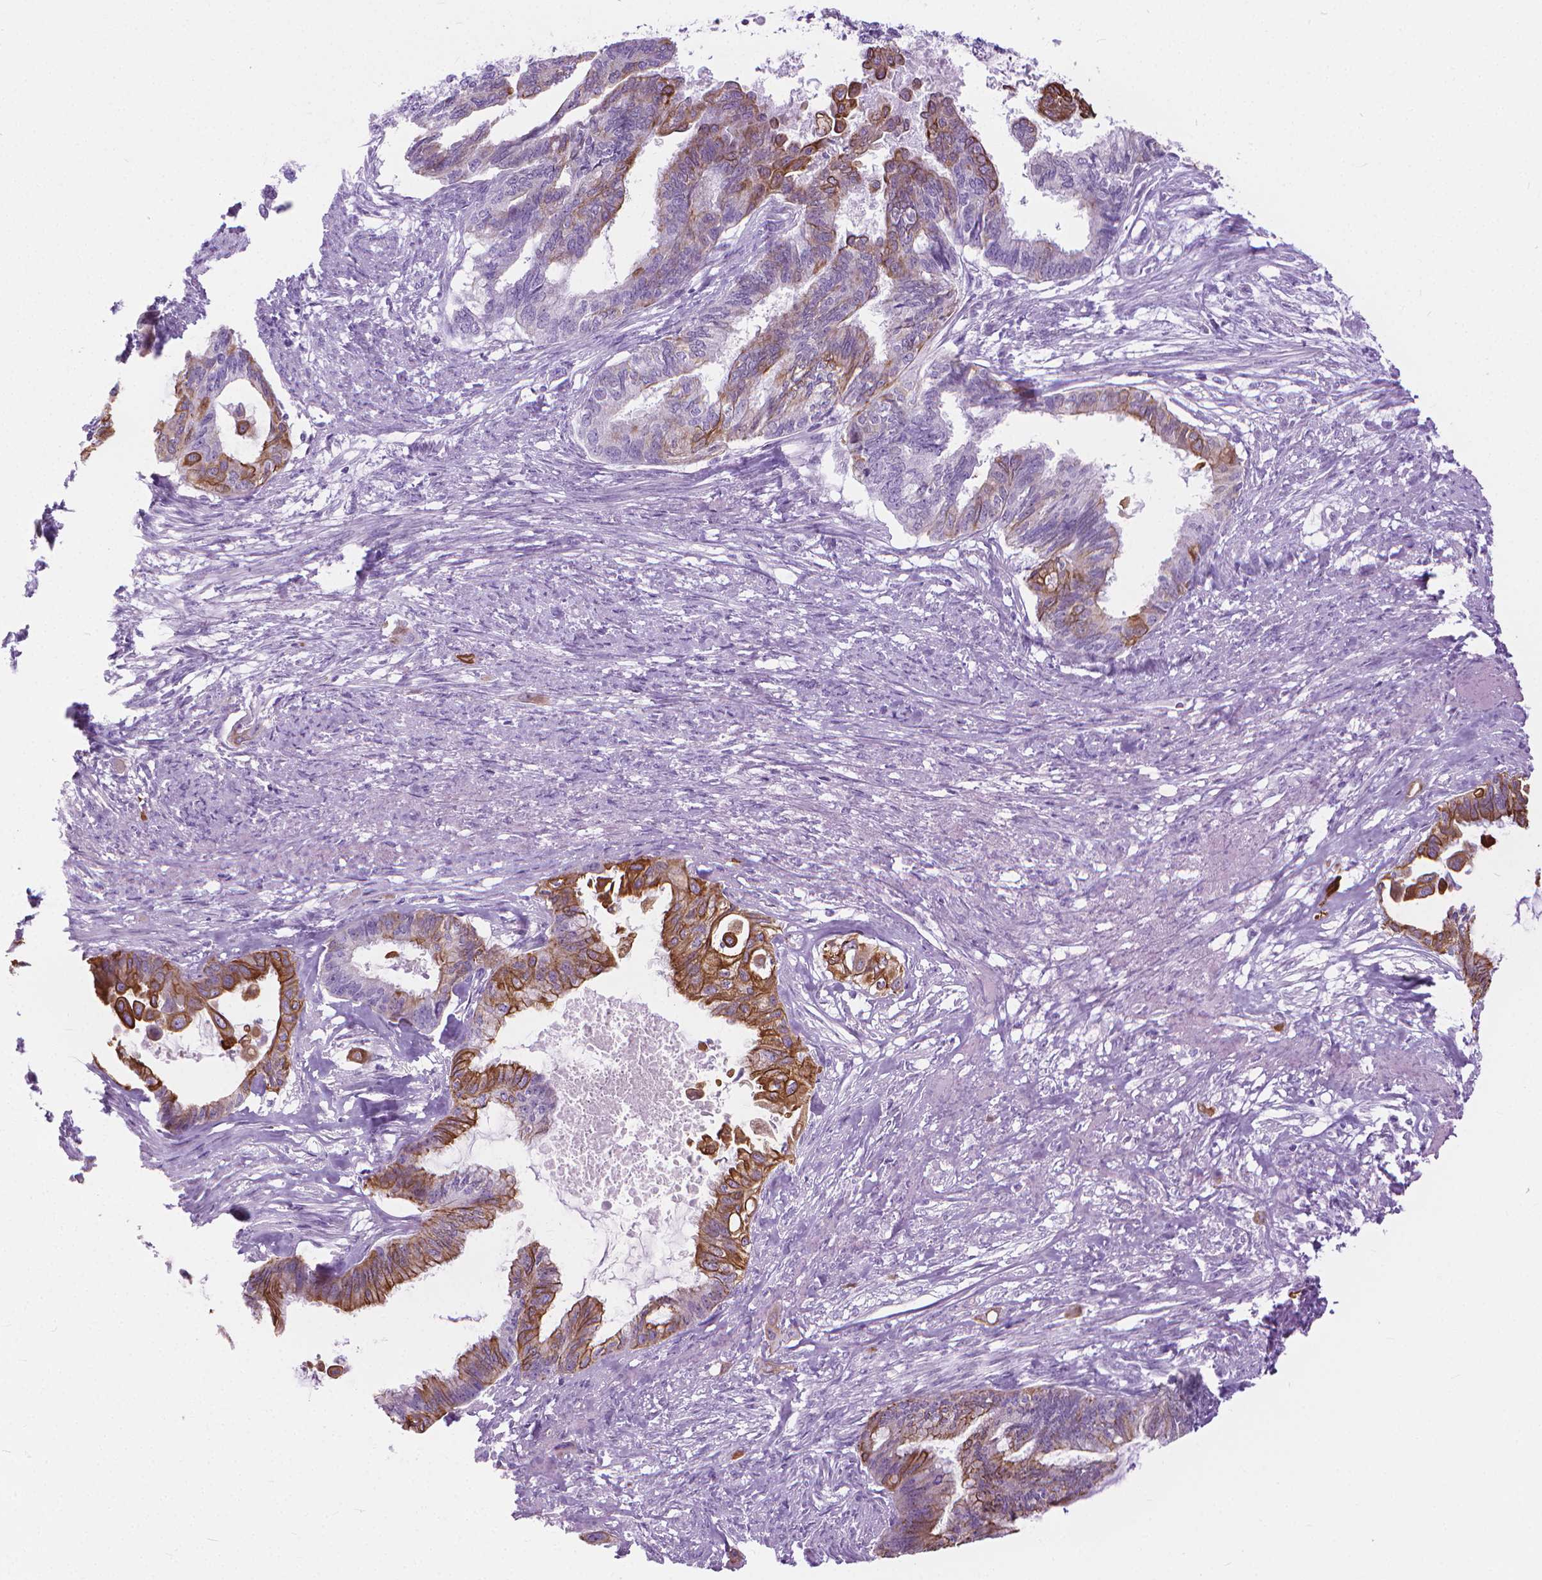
{"staining": {"intensity": "strong", "quantity": "25%-75%", "location": "cytoplasmic/membranous"}, "tissue": "endometrial cancer", "cell_type": "Tumor cells", "image_type": "cancer", "snomed": [{"axis": "morphology", "description": "Adenocarcinoma, NOS"}, {"axis": "topography", "description": "Endometrium"}], "caption": "Protein analysis of endometrial cancer tissue exhibits strong cytoplasmic/membranous staining in approximately 25%-75% of tumor cells. (DAB = brown stain, brightfield microscopy at high magnification).", "gene": "HTR2B", "patient": {"sex": "female", "age": 86}}